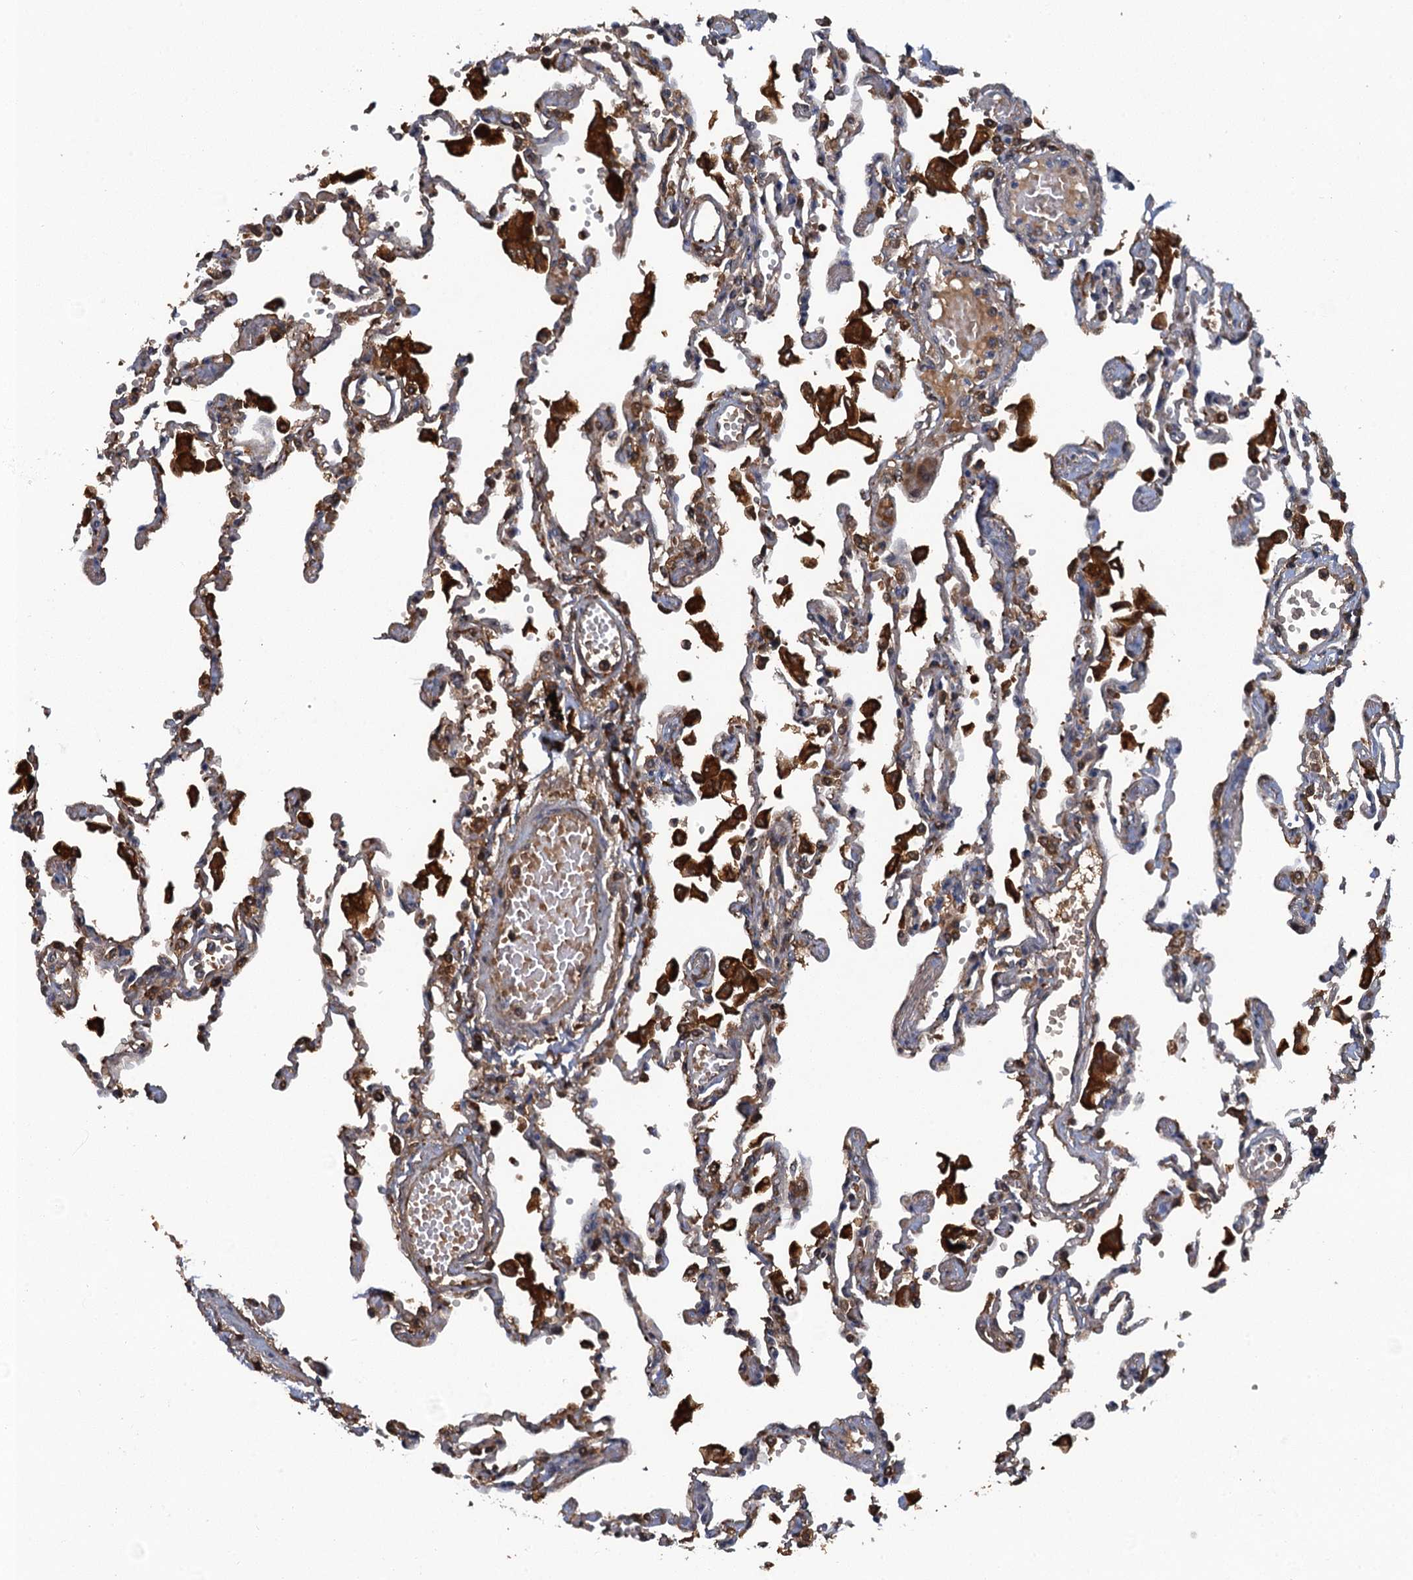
{"staining": {"intensity": "strong", "quantity": "<25%", "location": "cytoplasmic/membranous"}, "tissue": "lung", "cell_type": "Alveolar cells", "image_type": "normal", "snomed": [{"axis": "morphology", "description": "Normal tissue, NOS"}, {"axis": "topography", "description": "Bronchus"}, {"axis": "topography", "description": "Lung"}], "caption": "A photomicrograph of human lung stained for a protein displays strong cytoplasmic/membranous brown staining in alveolar cells.", "gene": "HAPLN3", "patient": {"sex": "female", "age": 49}}